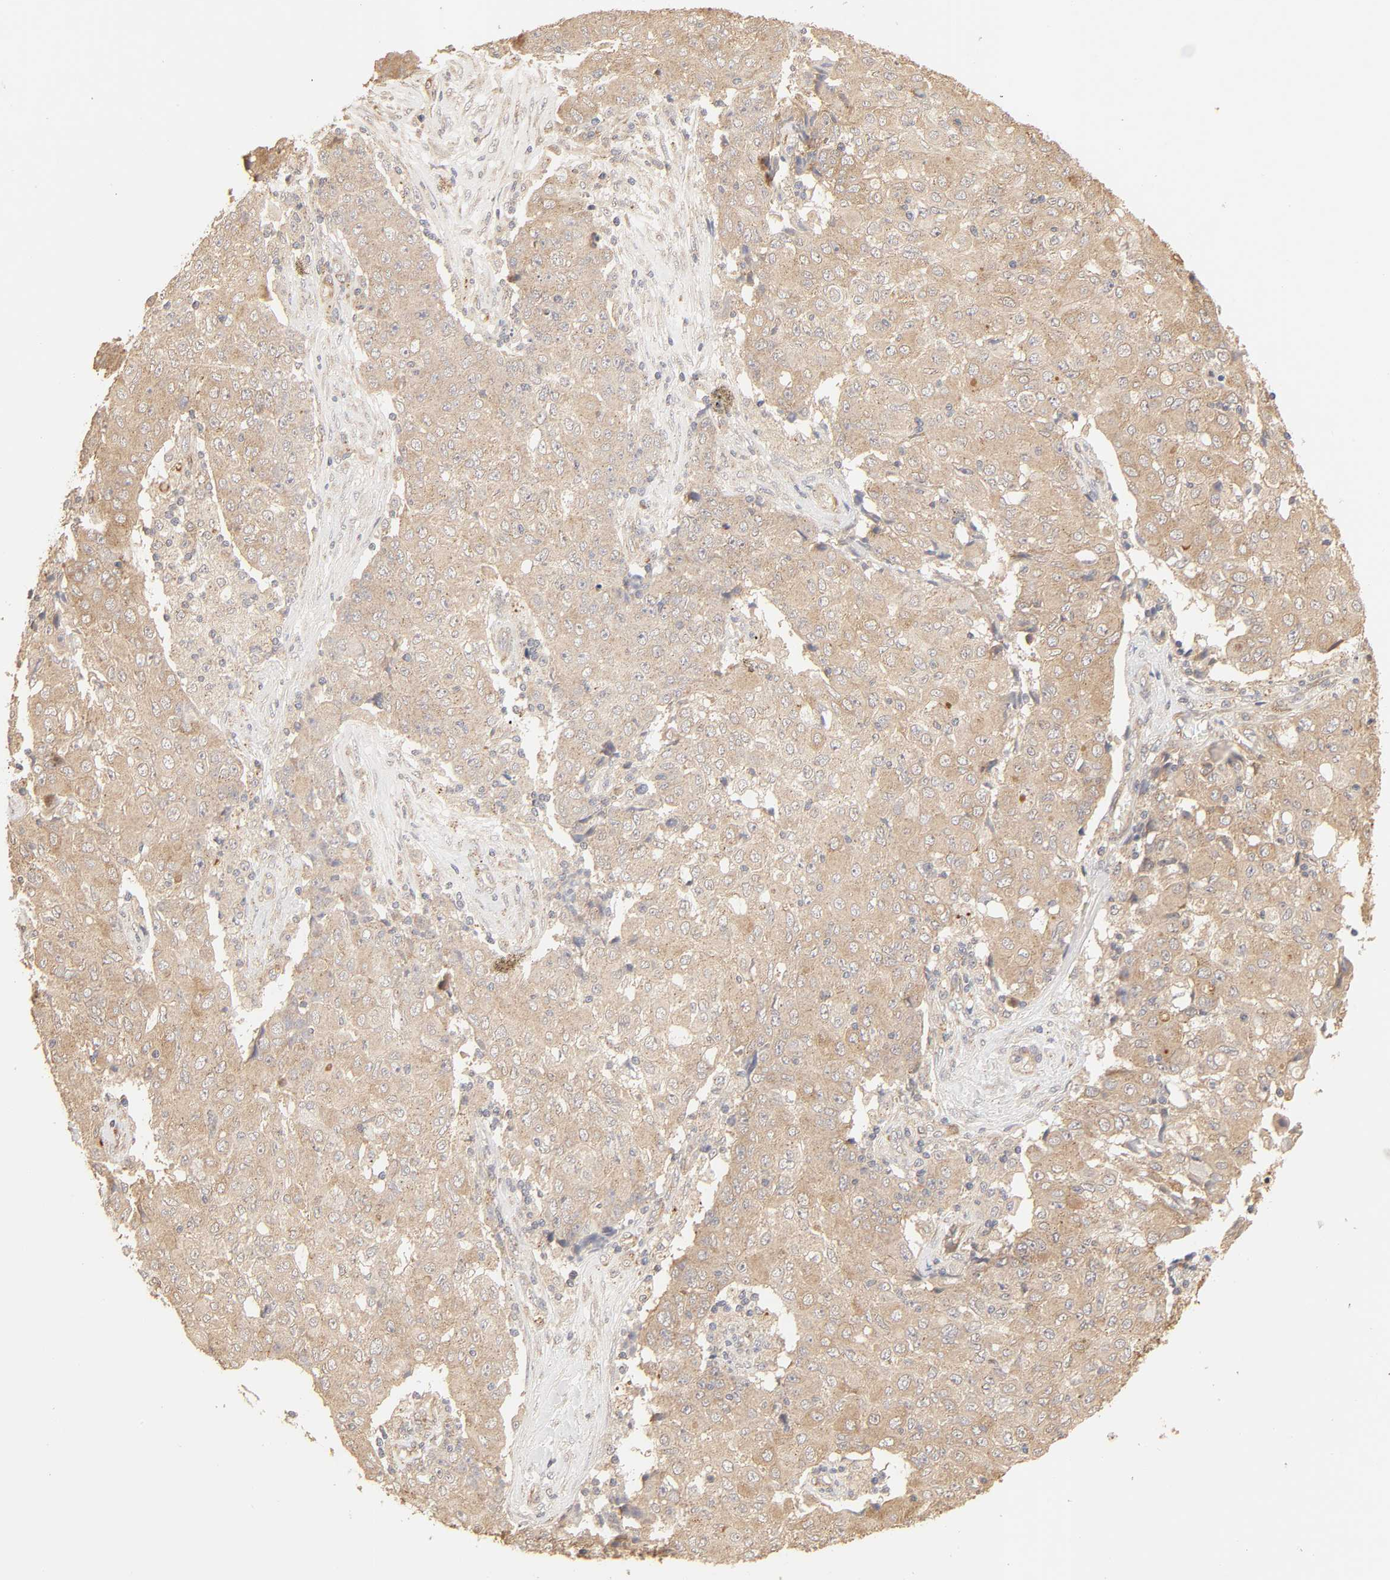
{"staining": {"intensity": "moderate", "quantity": ">75%", "location": "cytoplasmic/membranous"}, "tissue": "ovarian cancer", "cell_type": "Tumor cells", "image_type": "cancer", "snomed": [{"axis": "morphology", "description": "Carcinoma, endometroid"}, {"axis": "topography", "description": "Ovary"}], "caption": "Protein staining demonstrates moderate cytoplasmic/membranous expression in about >75% of tumor cells in endometroid carcinoma (ovarian). Immunohistochemistry (ihc) stains the protein in brown and the nuclei are stained blue.", "gene": "EPS8", "patient": {"sex": "female", "age": 42}}